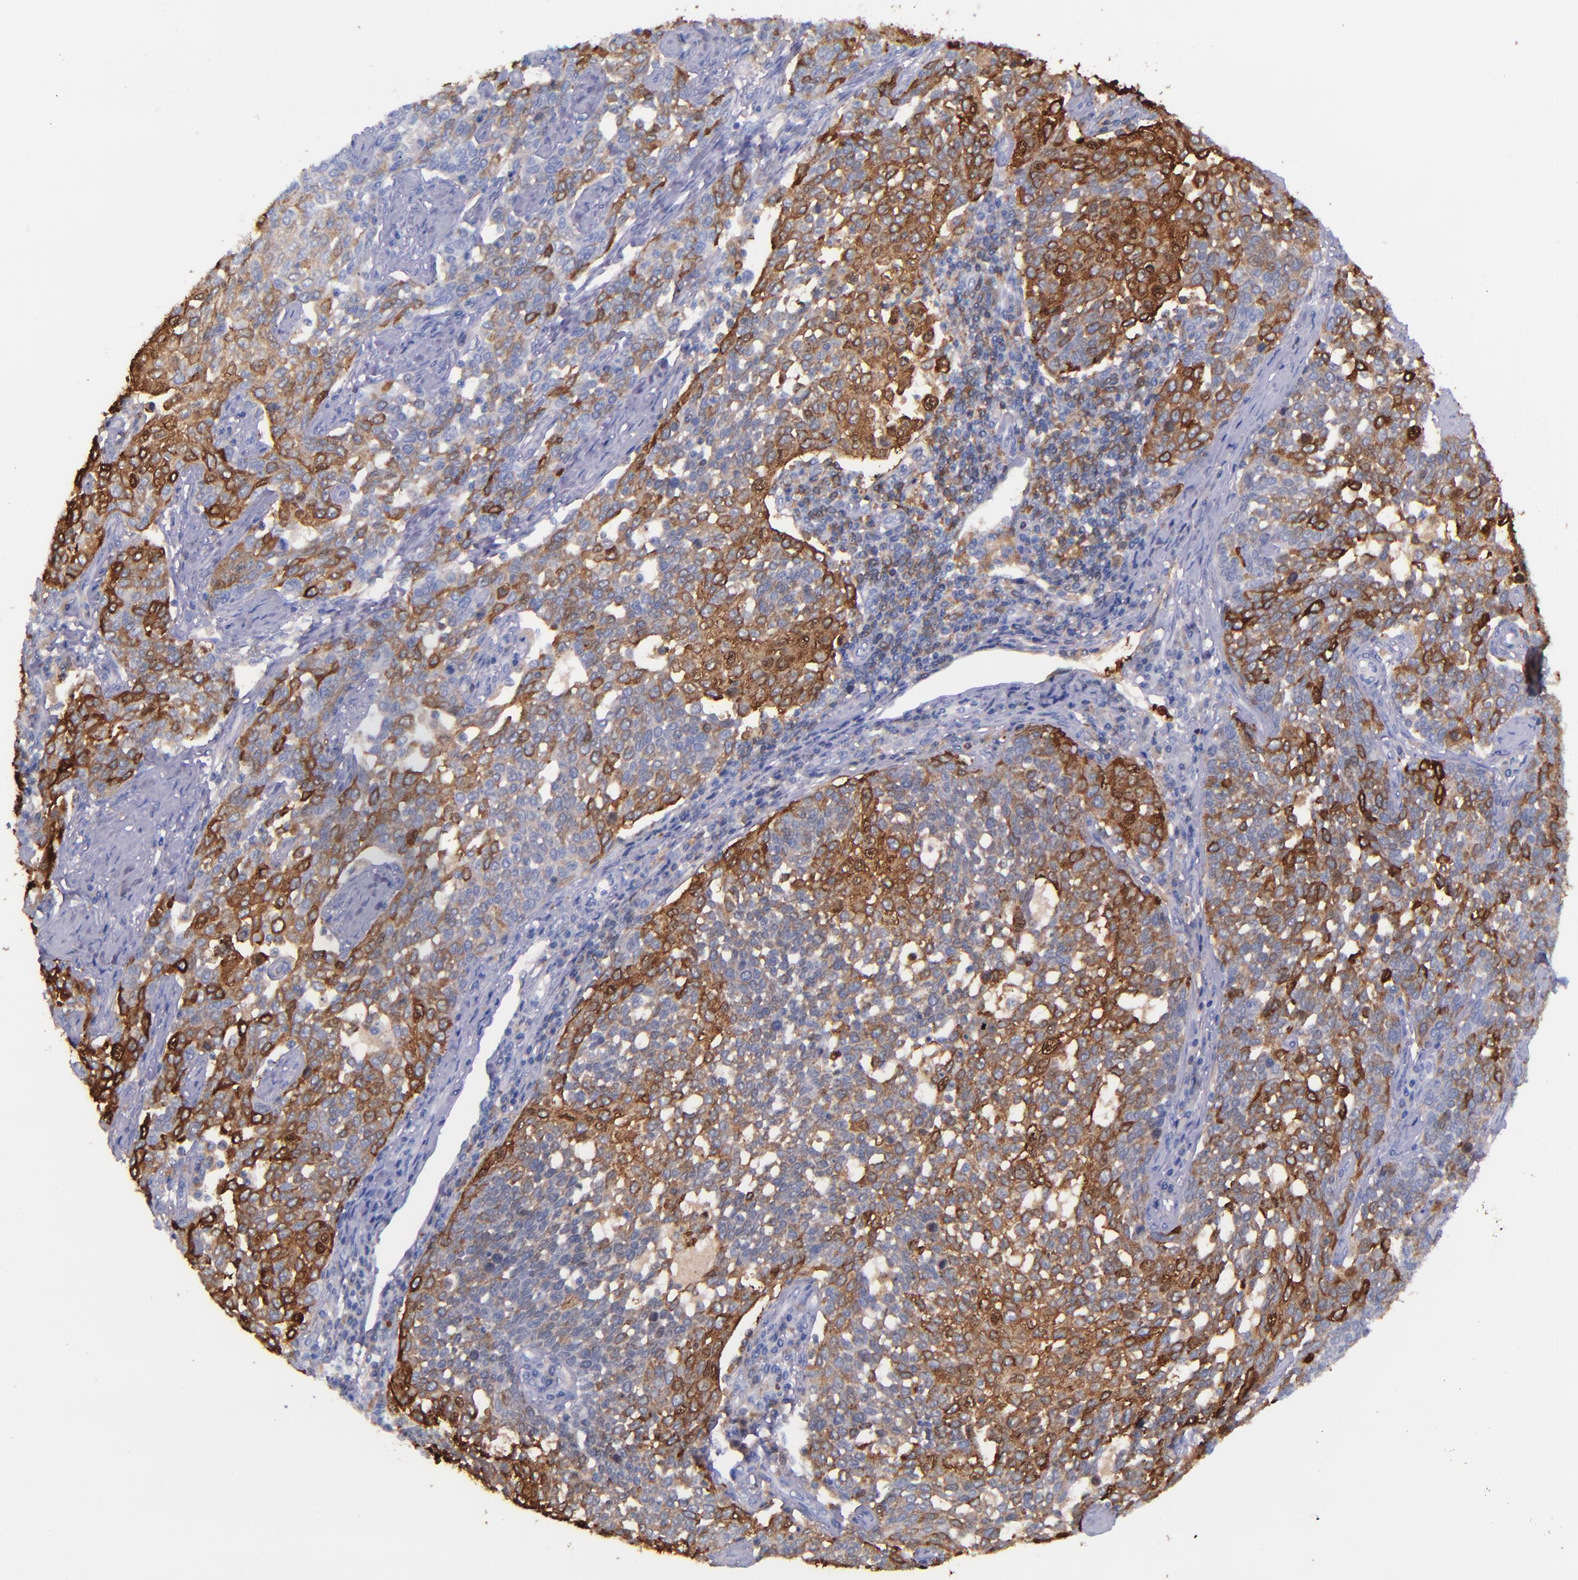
{"staining": {"intensity": "strong", "quantity": "25%-75%", "location": "cytoplasmic/membranous"}, "tissue": "cervical cancer", "cell_type": "Tumor cells", "image_type": "cancer", "snomed": [{"axis": "morphology", "description": "Squamous cell carcinoma, NOS"}, {"axis": "topography", "description": "Cervix"}], "caption": "A photomicrograph of human cervical squamous cell carcinoma stained for a protein displays strong cytoplasmic/membranous brown staining in tumor cells. (brown staining indicates protein expression, while blue staining denotes nuclei).", "gene": "IVL", "patient": {"sex": "female", "age": 34}}